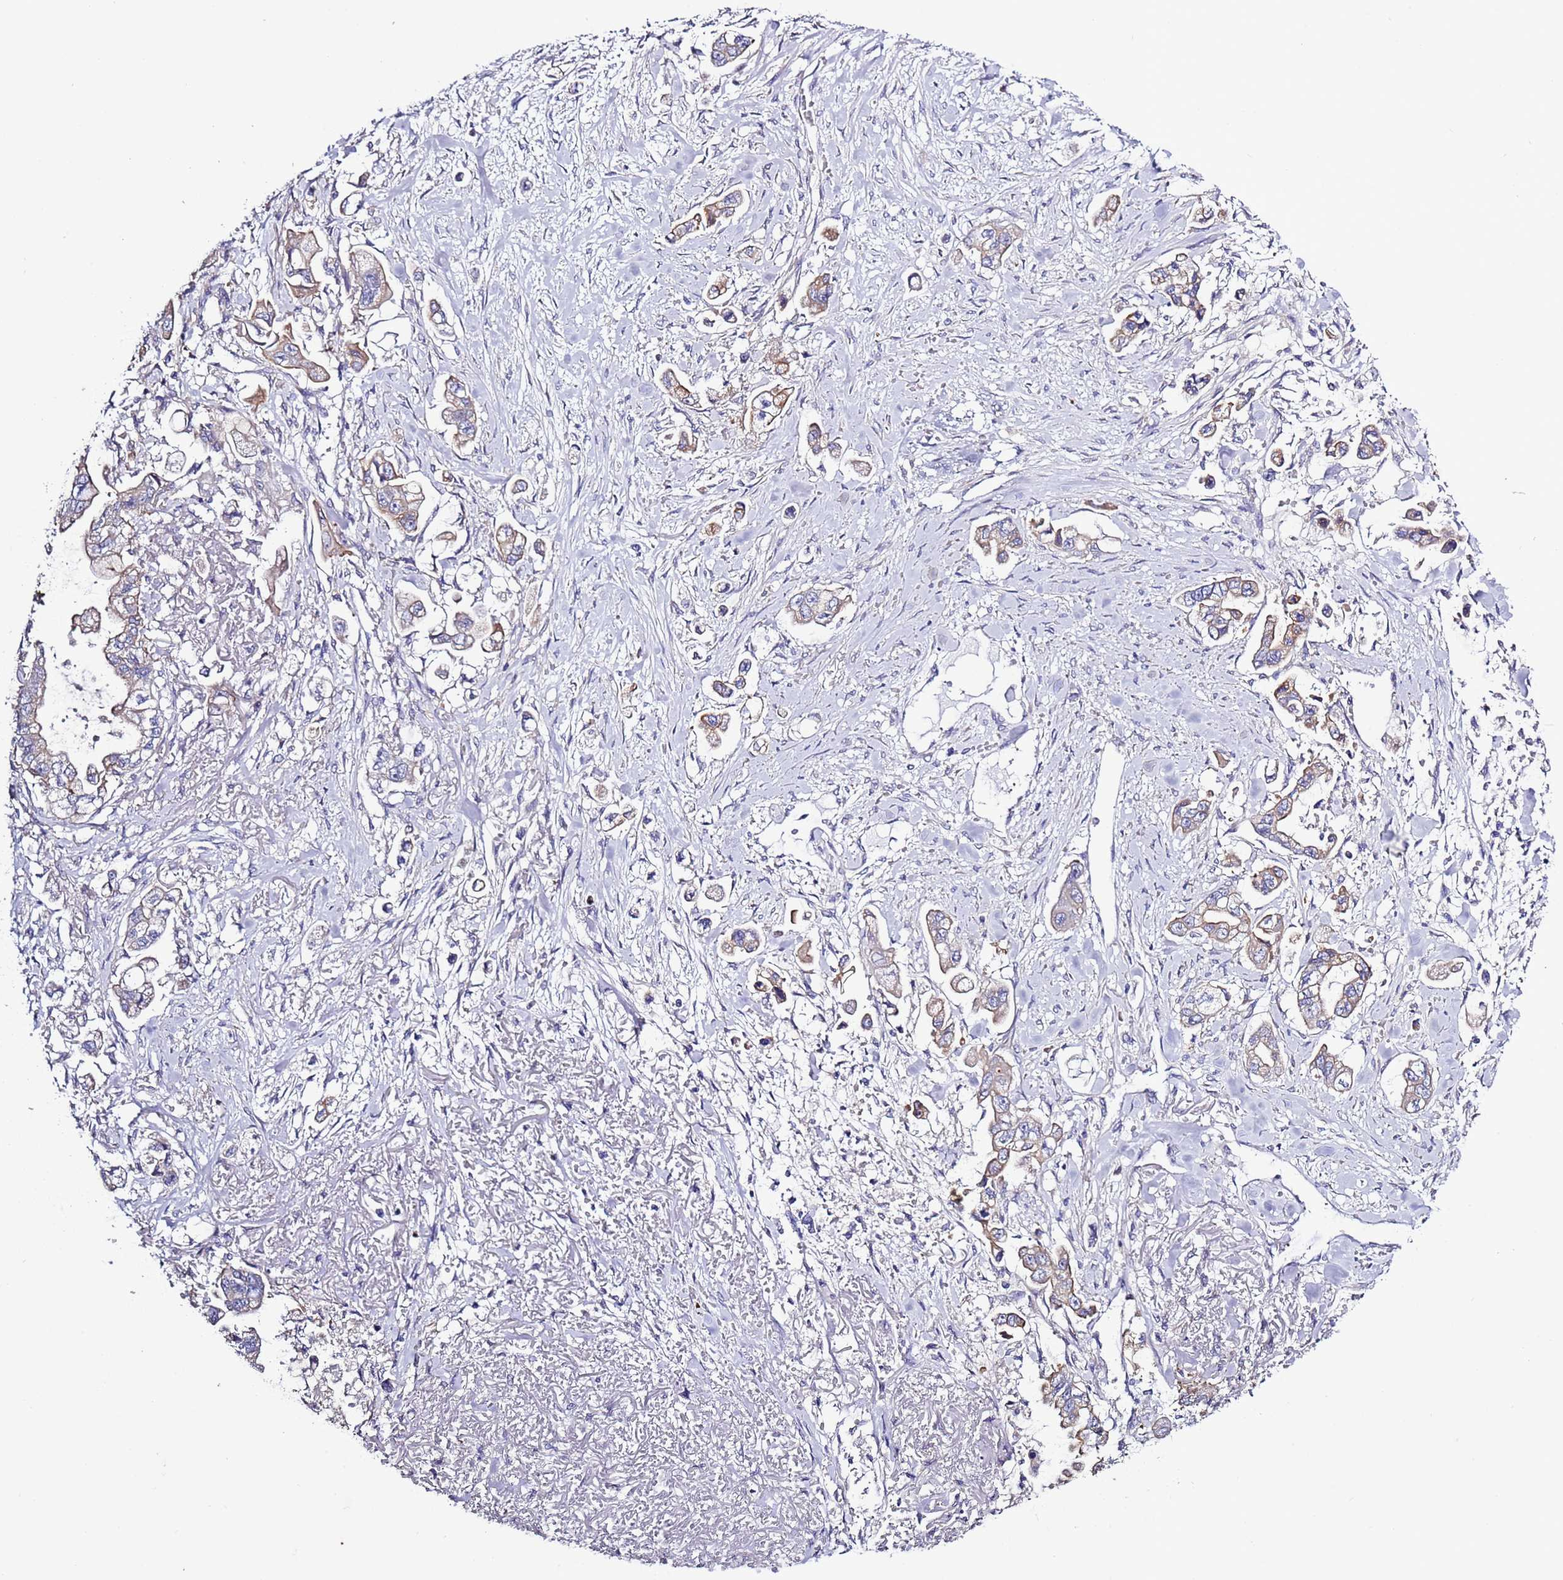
{"staining": {"intensity": "weak", "quantity": "<25%", "location": "cytoplasmic/membranous"}, "tissue": "stomach cancer", "cell_type": "Tumor cells", "image_type": "cancer", "snomed": [{"axis": "morphology", "description": "Adenocarcinoma, NOS"}, {"axis": "topography", "description": "Stomach"}], "caption": "Micrograph shows no protein expression in tumor cells of stomach cancer tissue.", "gene": "SPCS1", "patient": {"sex": "male", "age": 62}}